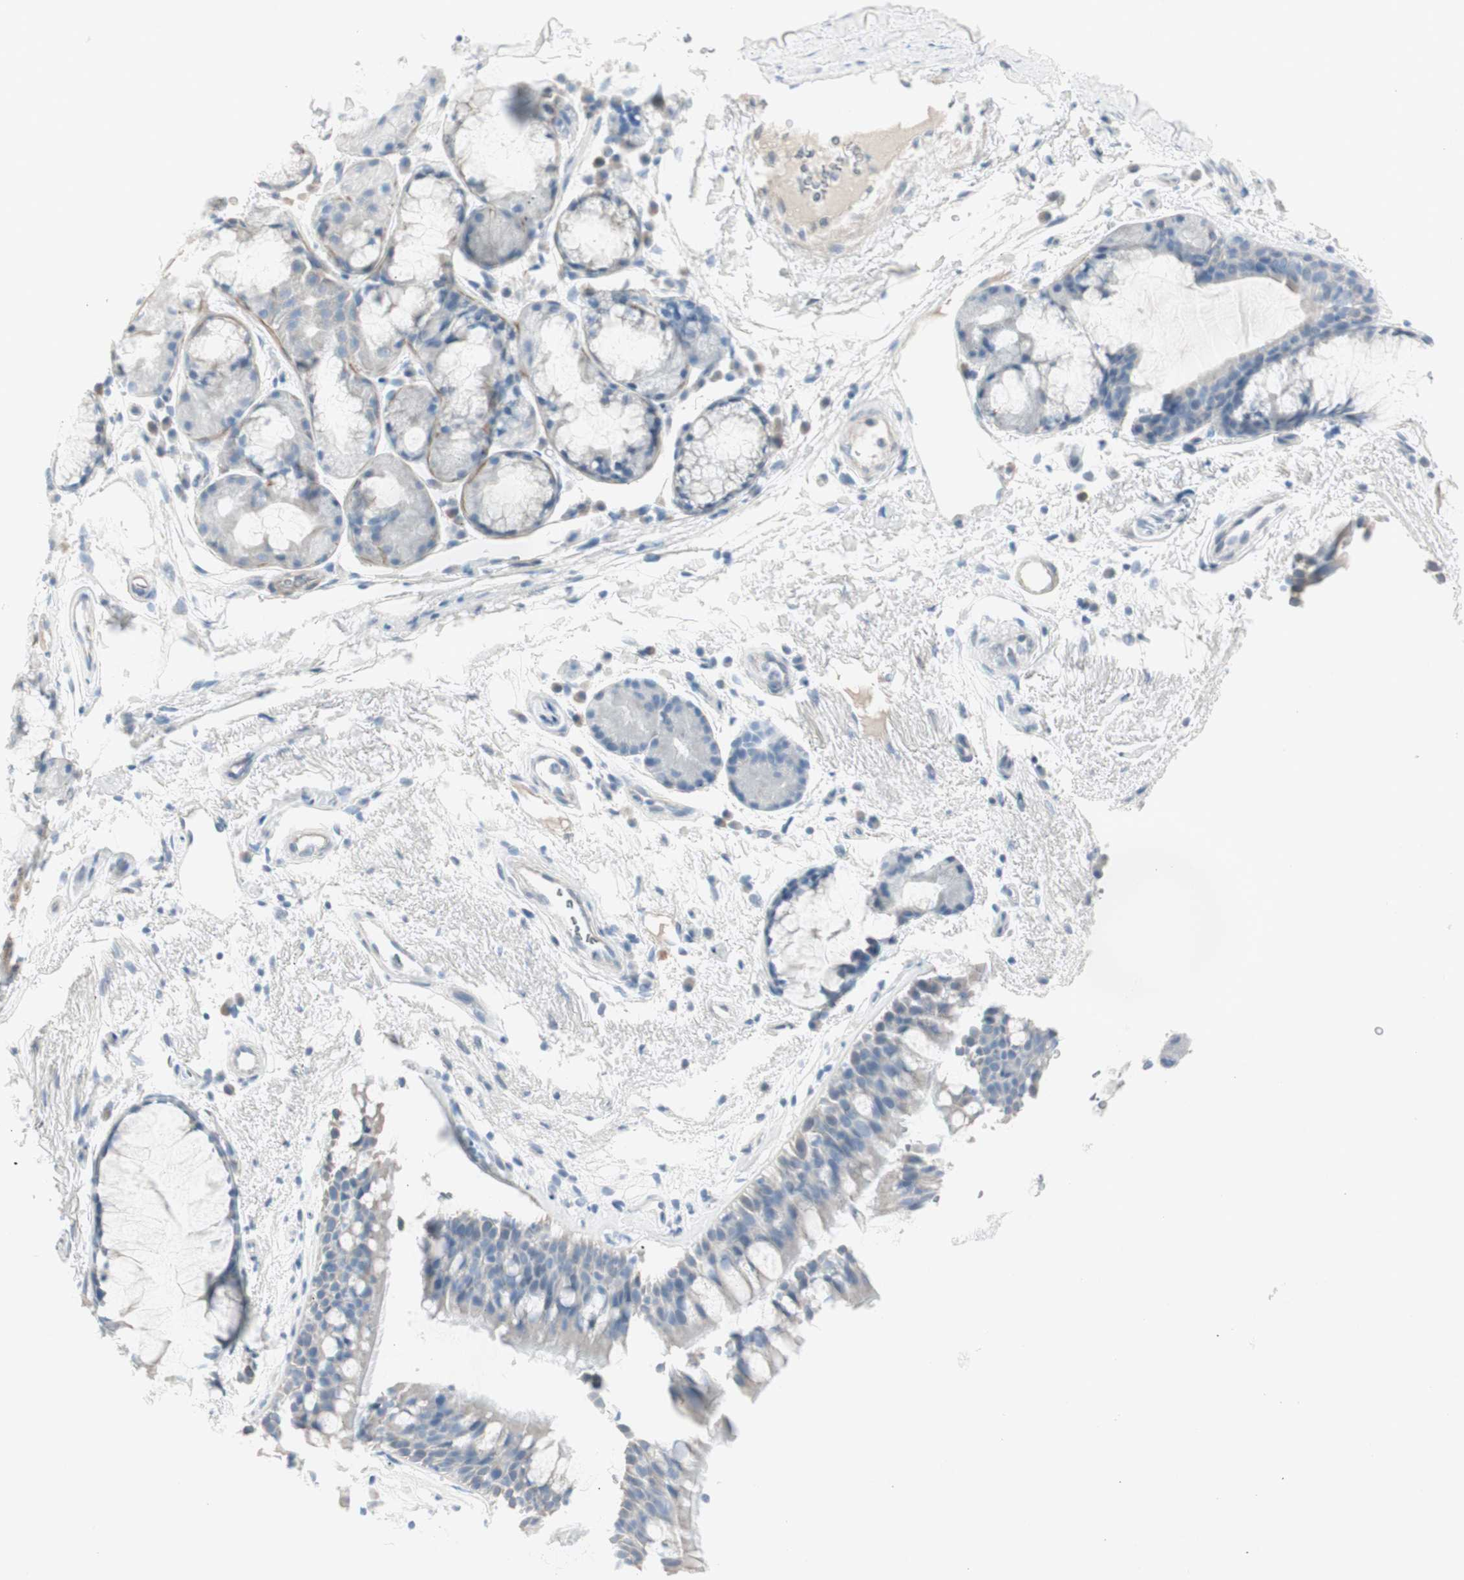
{"staining": {"intensity": "negative", "quantity": "none", "location": "none"}, "tissue": "bronchus", "cell_type": "Respiratory epithelial cells", "image_type": "normal", "snomed": [{"axis": "morphology", "description": "Normal tissue, NOS"}, {"axis": "topography", "description": "Bronchus"}], "caption": "DAB (3,3'-diaminobenzidine) immunohistochemical staining of unremarkable human bronchus exhibits no significant positivity in respiratory epithelial cells.", "gene": "CDHR5", "patient": {"sex": "female", "age": 54}}